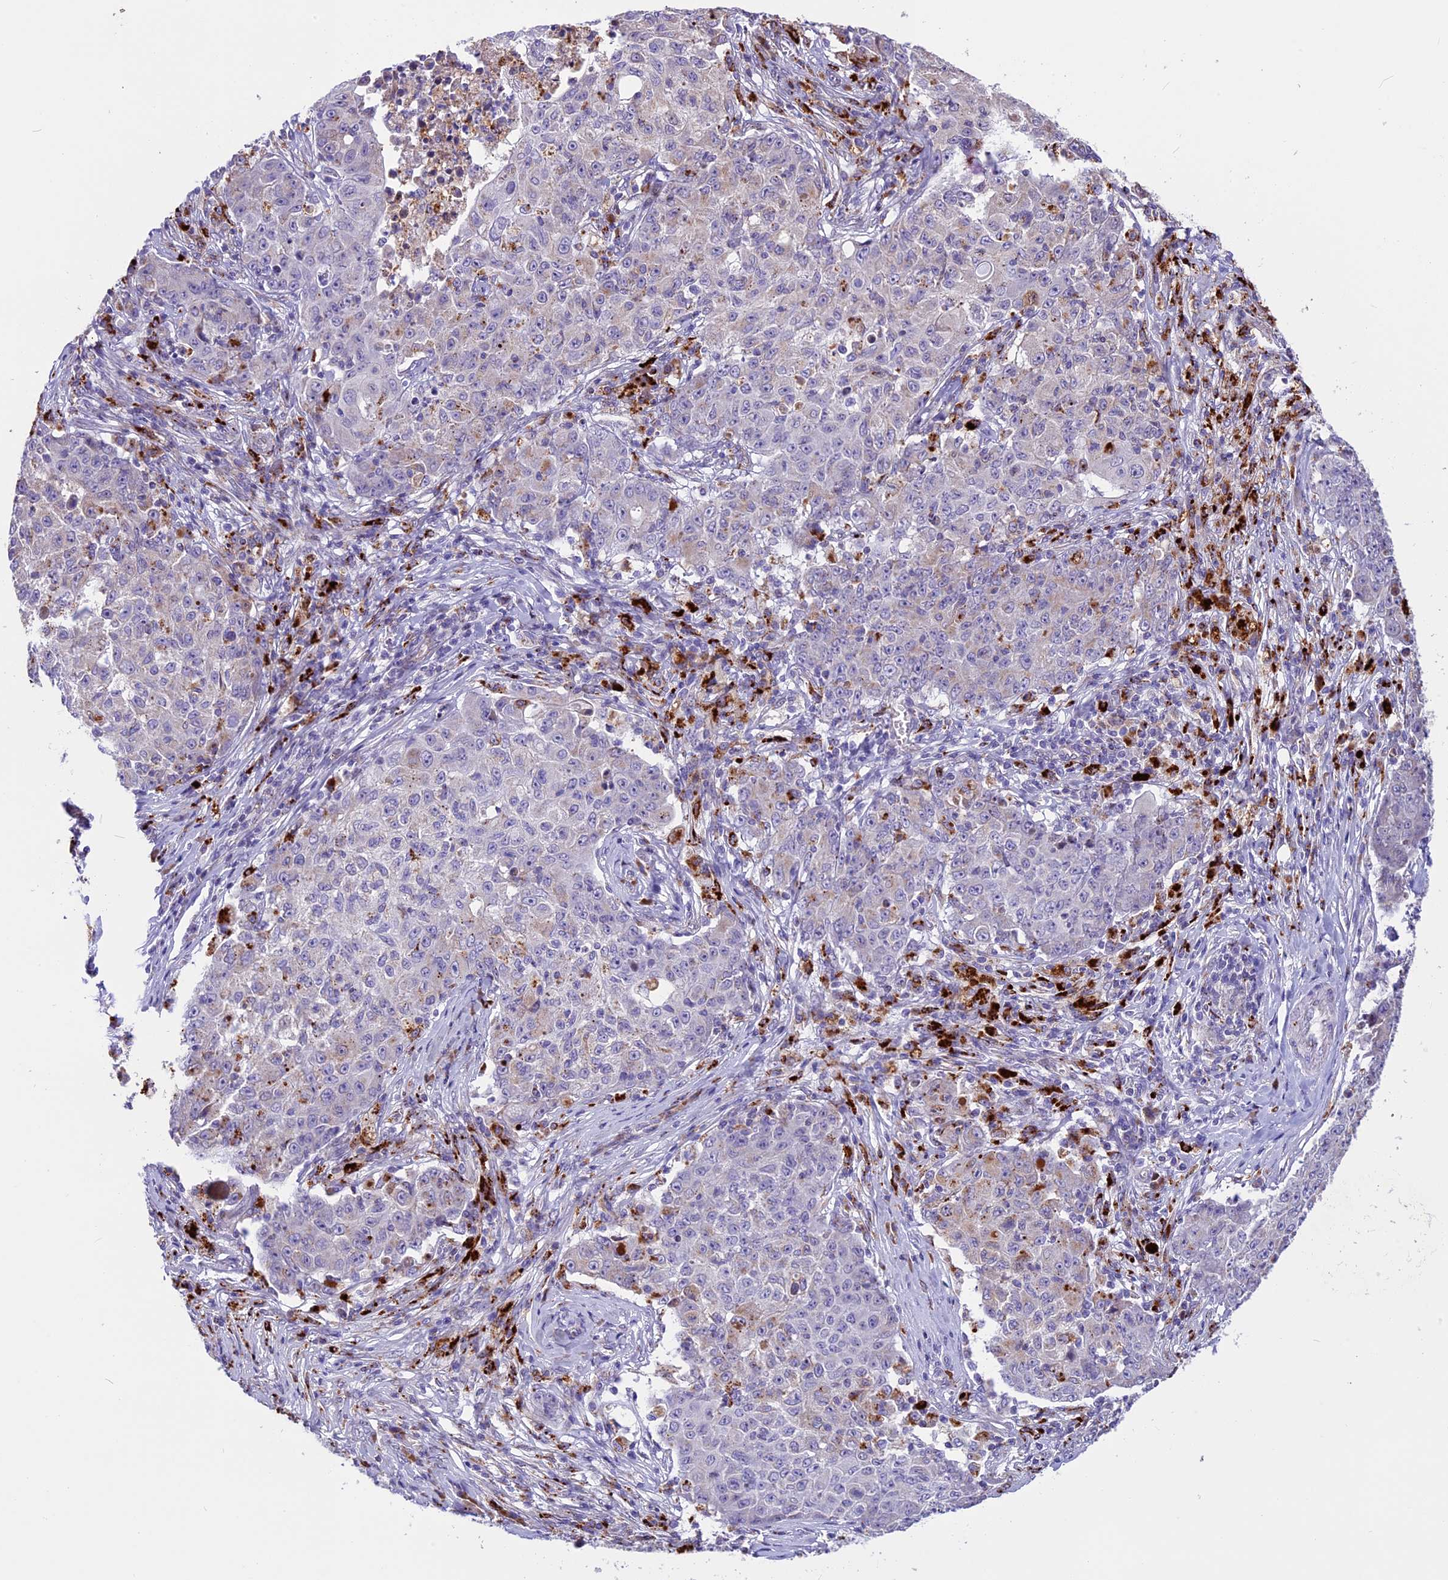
{"staining": {"intensity": "weak", "quantity": "<25%", "location": "cytoplasmic/membranous"}, "tissue": "ovarian cancer", "cell_type": "Tumor cells", "image_type": "cancer", "snomed": [{"axis": "morphology", "description": "Carcinoma, endometroid"}, {"axis": "topography", "description": "Ovary"}], "caption": "DAB (3,3'-diaminobenzidine) immunohistochemical staining of human endometroid carcinoma (ovarian) shows no significant staining in tumor cells.", "gene": "THRSP", "patient": {"sex": "female", "age": 42}}